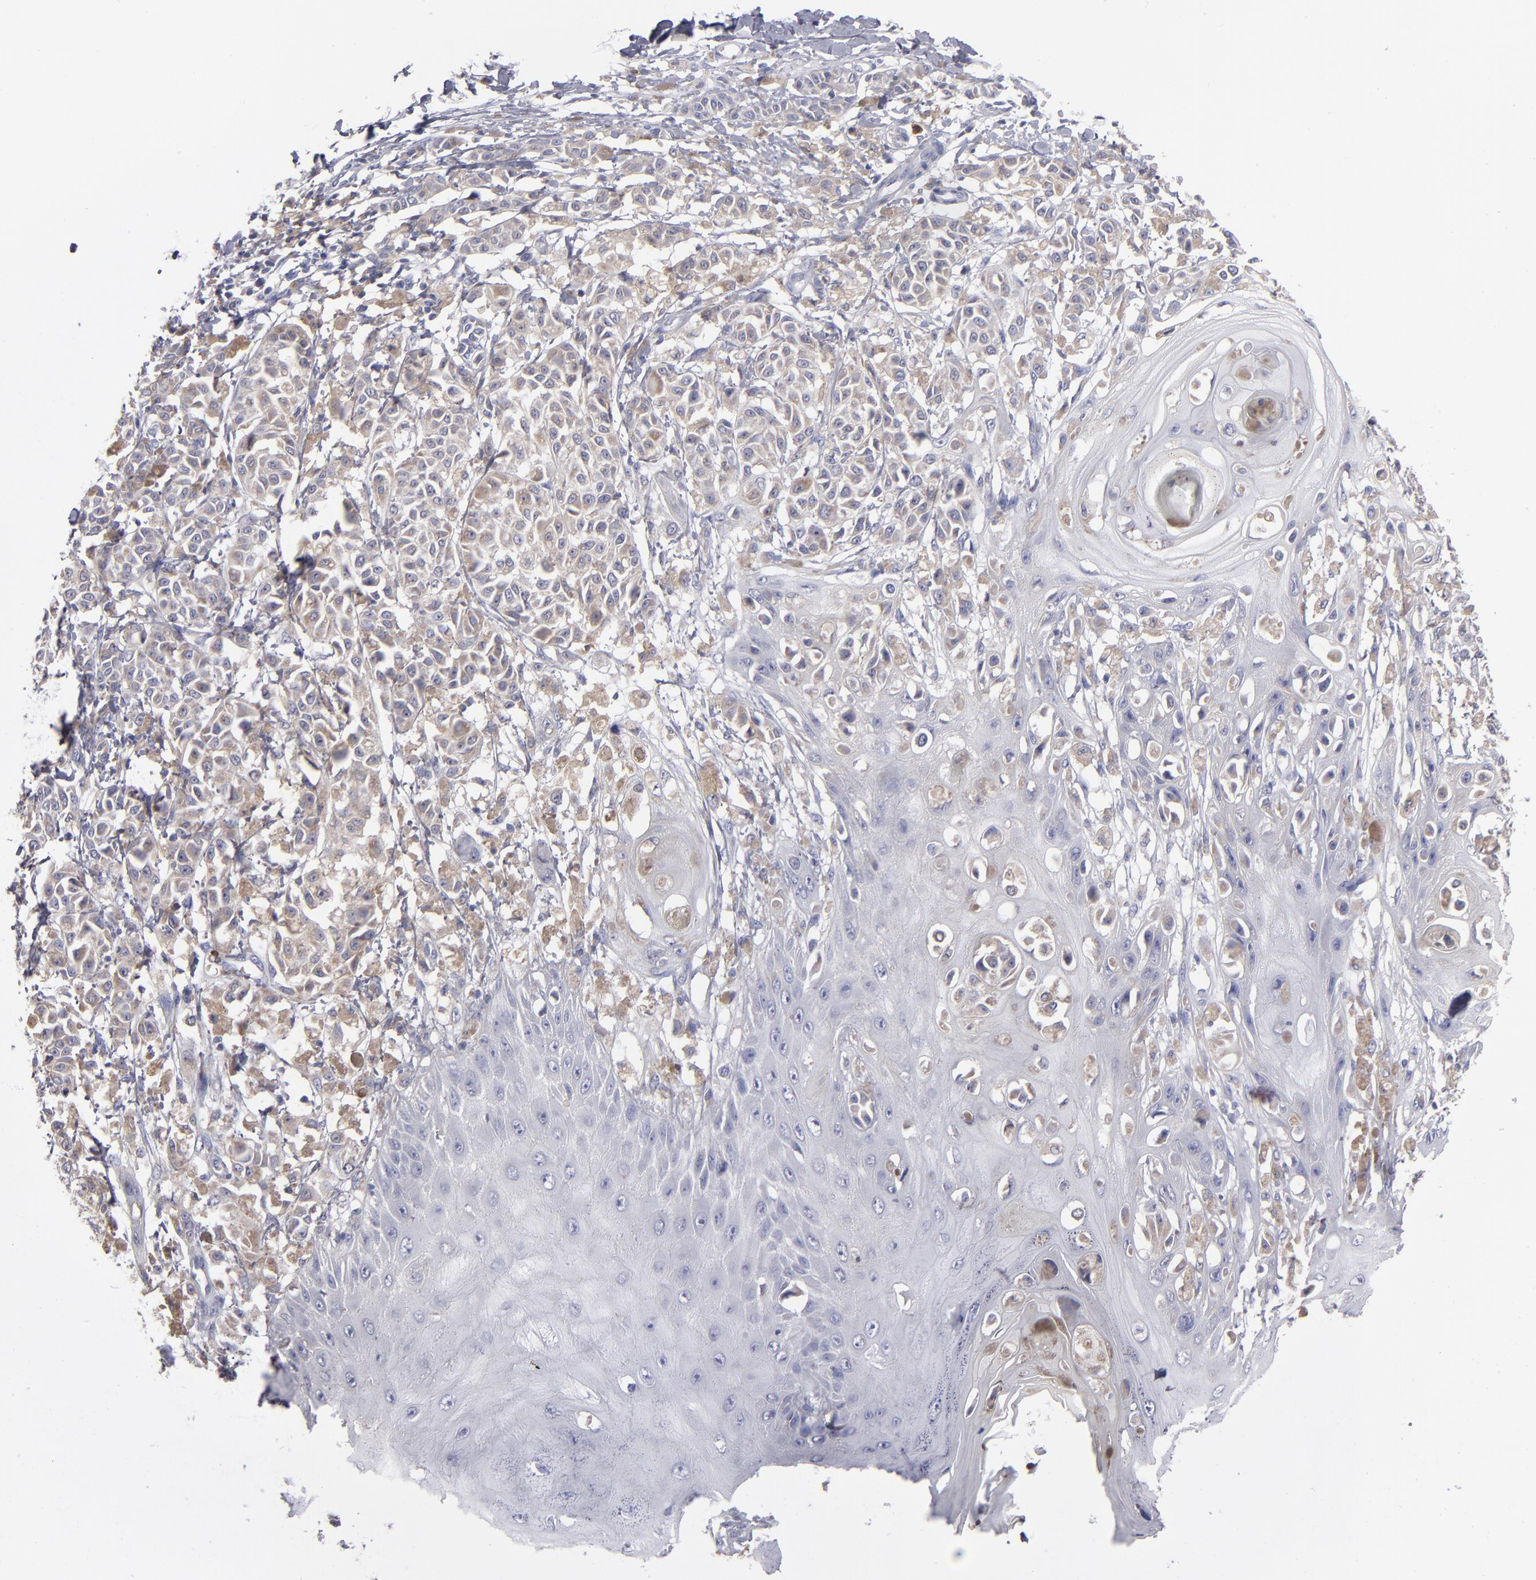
{"staining": {"intensity": "weak", "quantity": ">75%", "location": "cytoplasmic/membranous"}, "tissue": "melanoma", "cell_type": "Tumor cells", "image_type": "cancer", "snomed": [{"axis": "morphology", "description": "Malignant melanoma, NOS"}, {"axis": "topography", "description": "Skin"}], "caption": "Immunohistochemical staining of human malignant melanoma shows low levels of weak cytoplasmic/membranous protein expression in about >75% of tumor cells.", "gene": "FGR", "patient": {"sex": "male", "age": 76}}